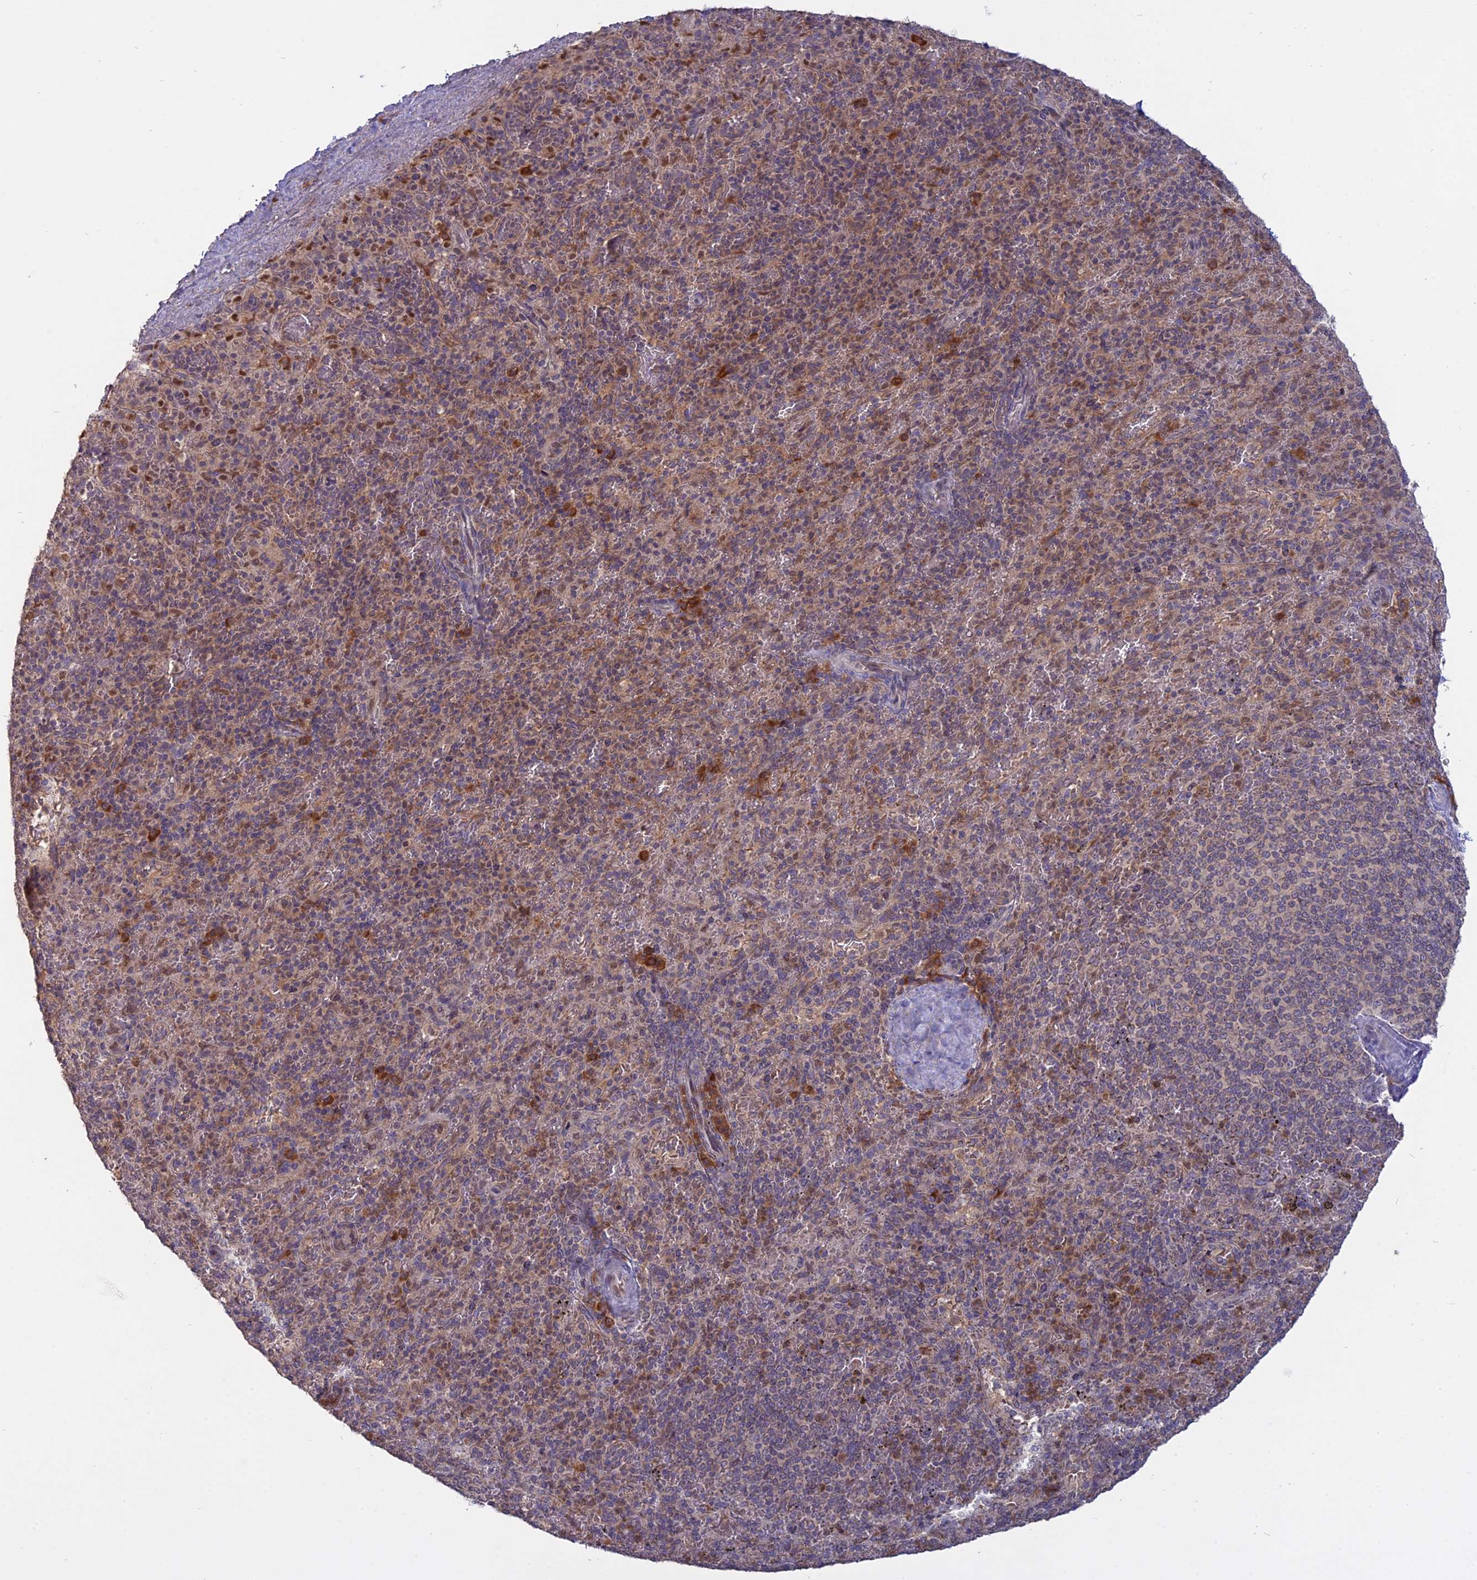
{"staining": {"intensity": "moderate", "quantity": "<25%", "location": "cytoplasmic/membranous"}, "tissue": "spleen", "cell_type": "Cells in red pulp", "image_type": "normal", "snomed": [{"axis": "morphology", "description": "Normal tissue, NOS"}, {"axis": "topography", "description": "Spleen"}], "caption": "Immunohistochemistry of benign human spleen exhibits low levels of moderate cytoplasmic/membranous staining in about <25% of cells in red pulp.", "gene": "TMEM208", "patient": {"sex": "male", "age": 82}}